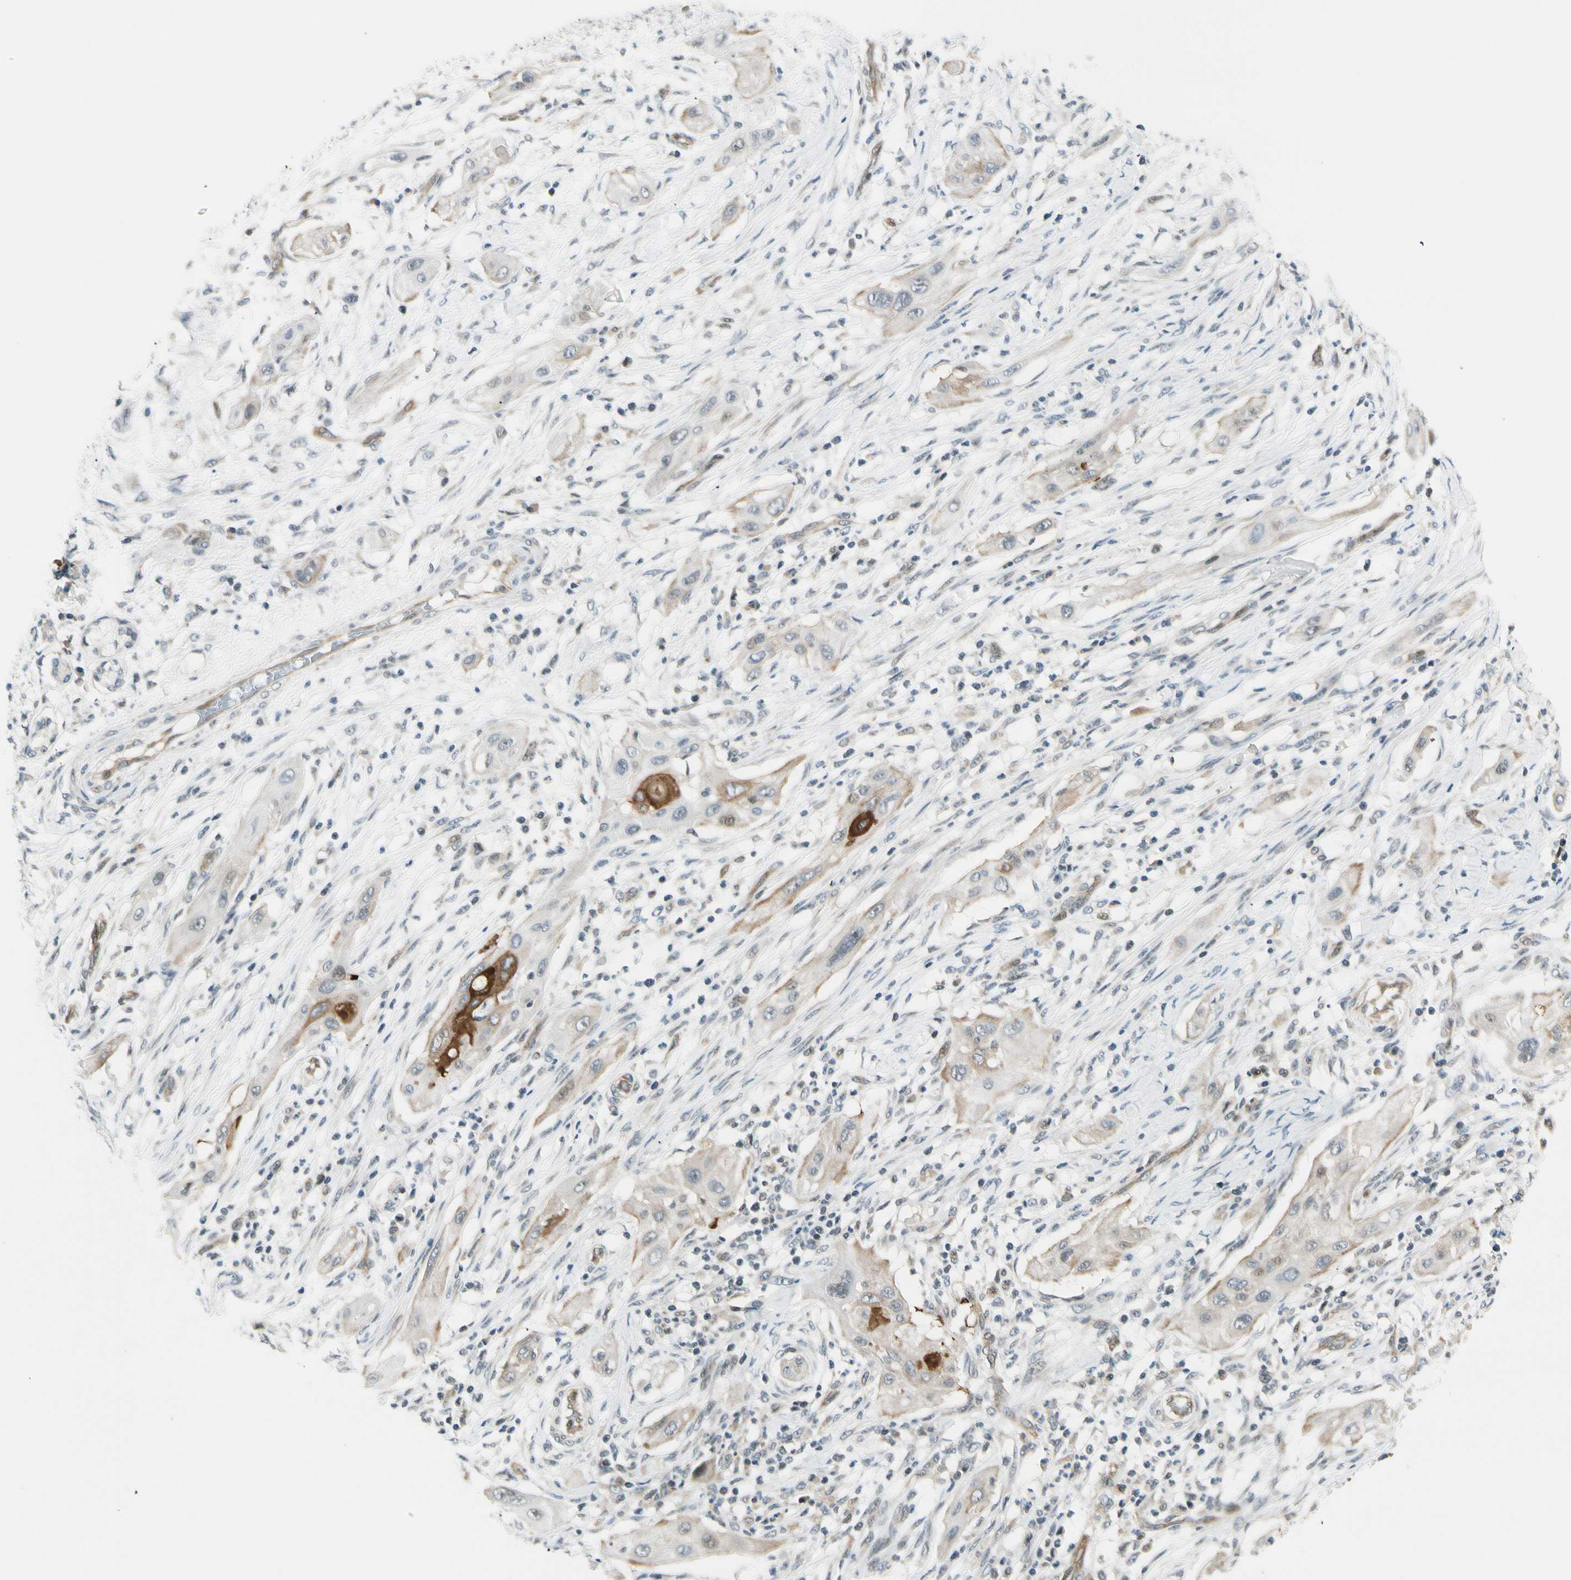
{"staining": {"intensity": "moderate", "quantity": "<25%", "location": "cytoplasmic/membranous"}, "tissue": "lung cancer", "cell_type": "Tumor cells", "image_type": "cancer", "snomed": [{"axis": "morphology", "description": "Squamous cell carcinoma, NOS"}, {"axis": "topography", "description": "Lung"}], "caption": "This micrograph displays lung cancer stained with IHC to label a protein in brown. The cytoplasmic/membranous of tumor cells show moderate positivity for the protein. Nuclei are counter-stained blue.", "gene": "SVBP", "patient": {"sex": "female", "age": 47}}